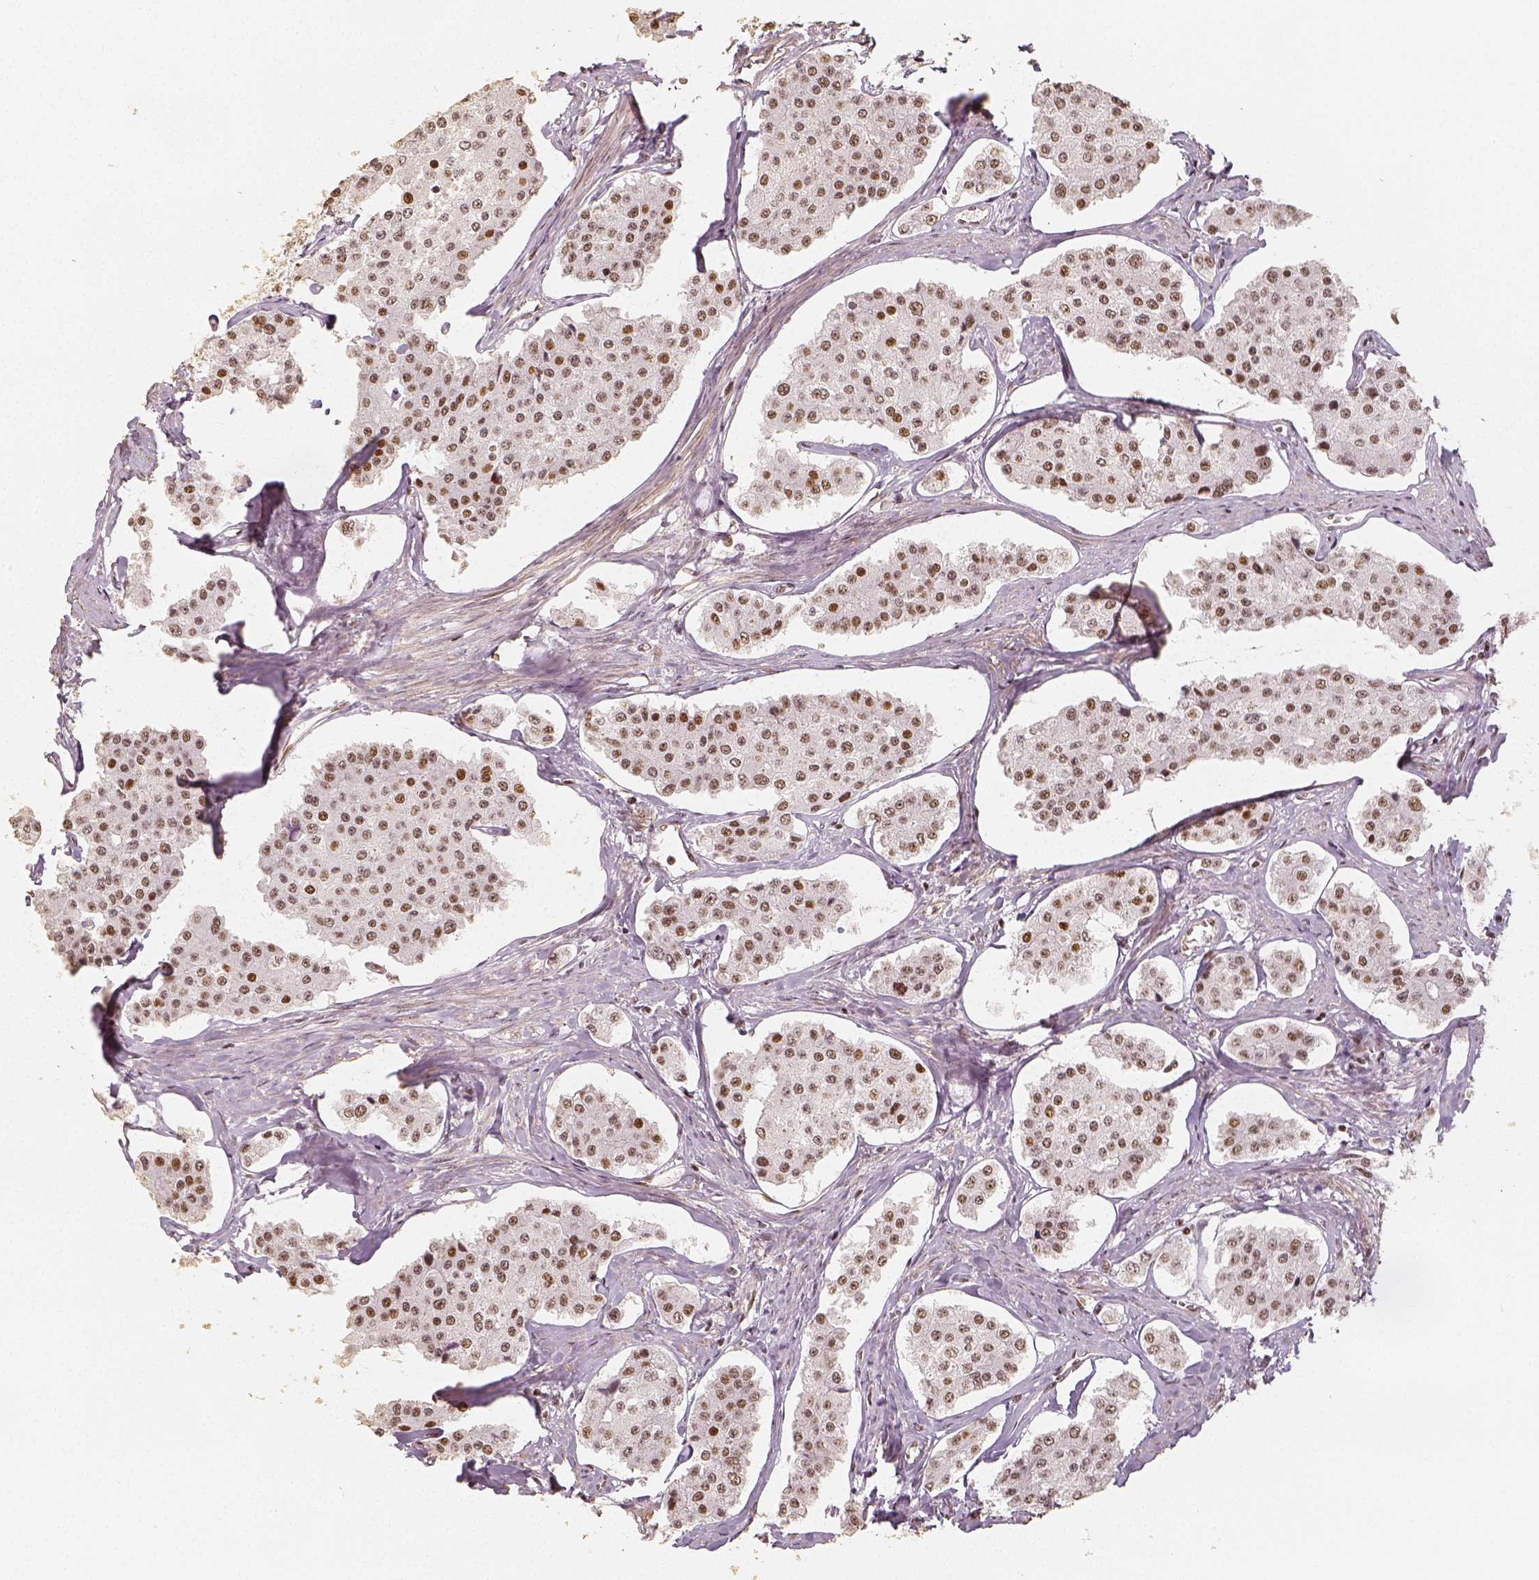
{"staining": {"intensity": "moderate", "quantity": ">75%", "location": "nuclear"}, "tissue": "carcinoid", "cell_type": "Tumor cells", "image_type": "cancer", "snomed": [{"axis": "morphology", "description": "Carcinoid, malignant, NOS"}, {"axis": "topography", "description": "Small intestine"}], "caption": "A photomicrograph showing moderate nuclear expression in approximately >75% of tumor cells in carcinoid, as visualized by brown immunohistochemical staining.", "gene": "HDAC1", "patient": {"sex": "female", "age": 65}}